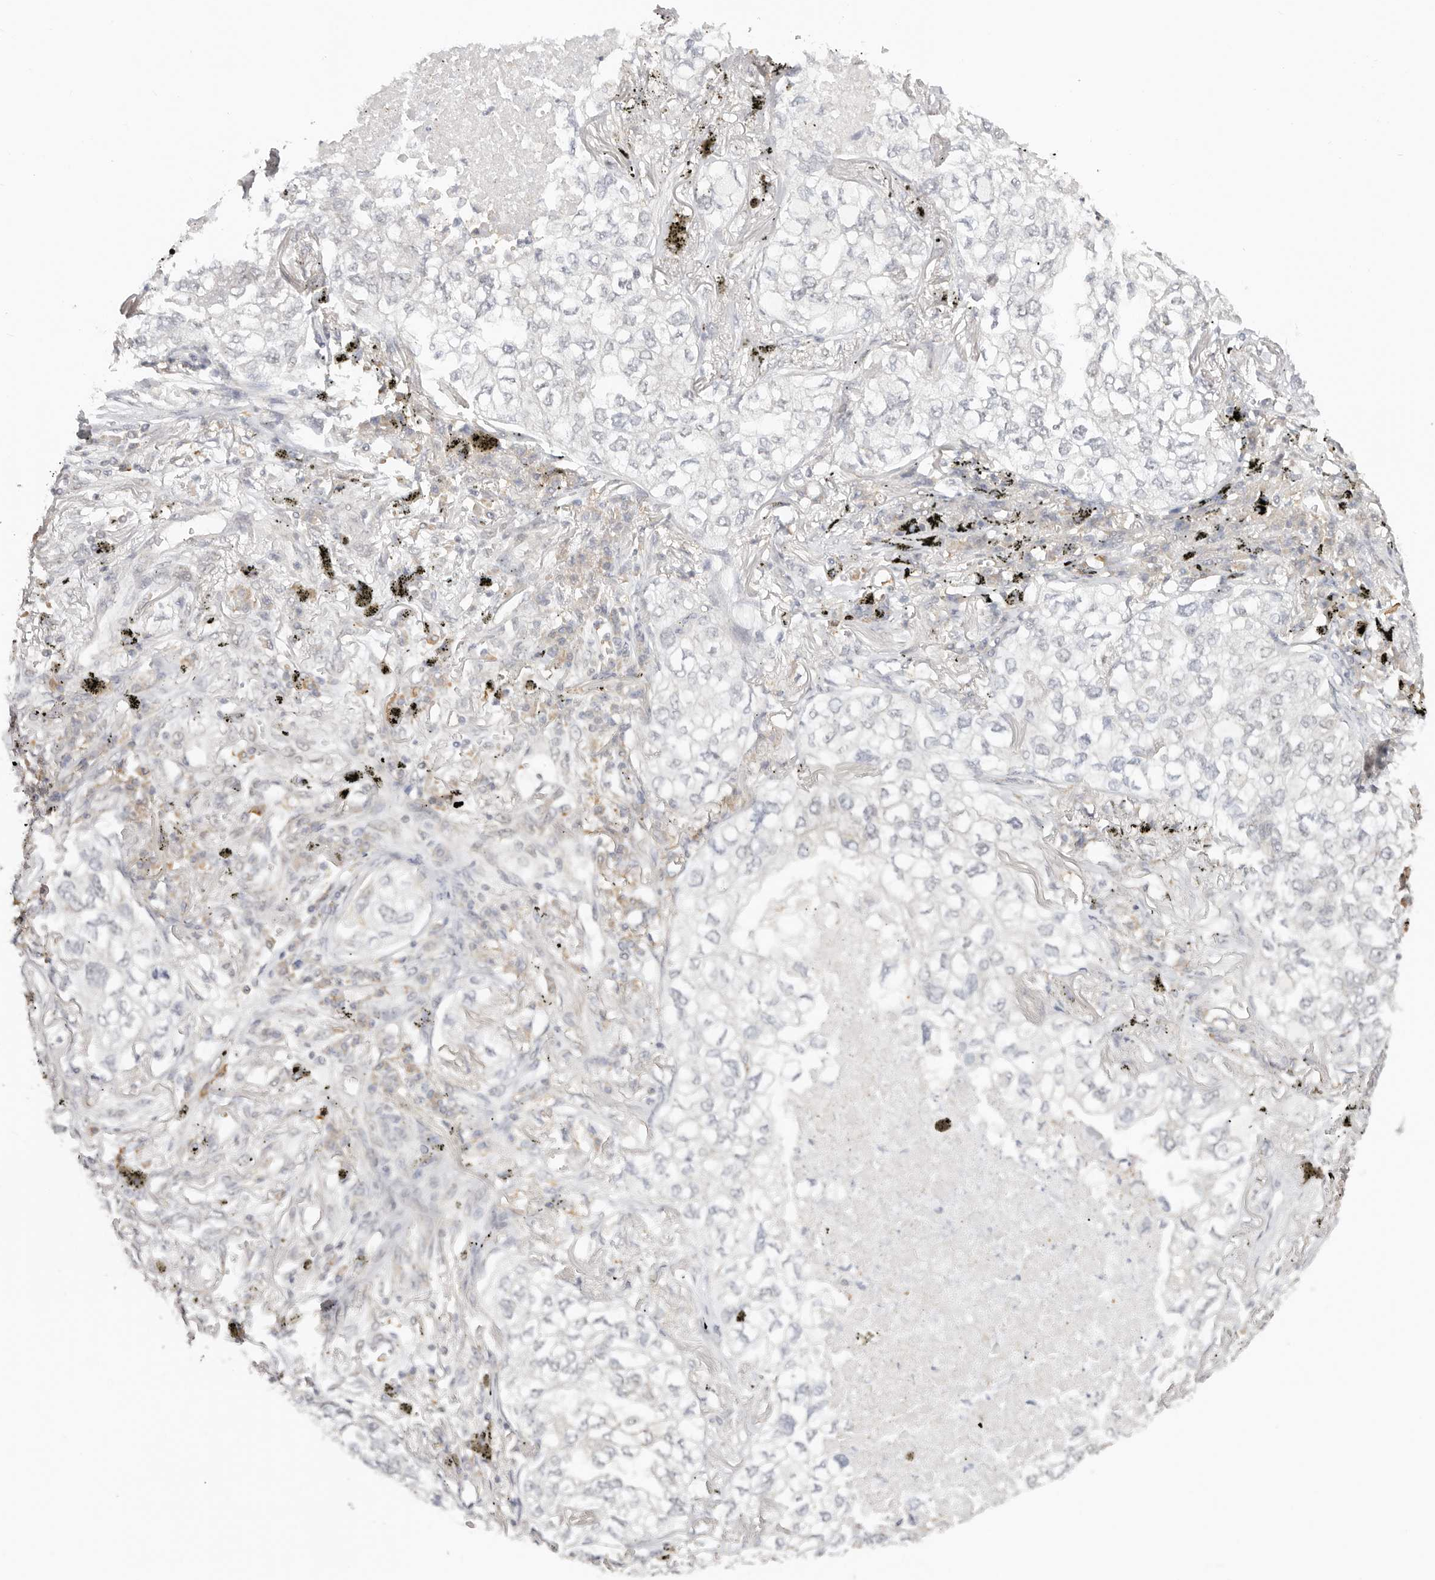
{"staining": {"intensity": "negative", "quantity": "none", "location": "none"}, "tissue": "lung cancer", "cell_type": "Tumor cells", "image_type": "cancer", "snomed": [{"axis": "morphology", "description": "Adenocarcinoma, NOS"}, {"axis": "topography", "description": "Lung"}], "caption": "Immunohistochemical staining of adenocarcinoma (lung) reveals no significant expression in tumor cells.", "gene": "LARP7", "patient": {"sex": "male", "age": 65}}